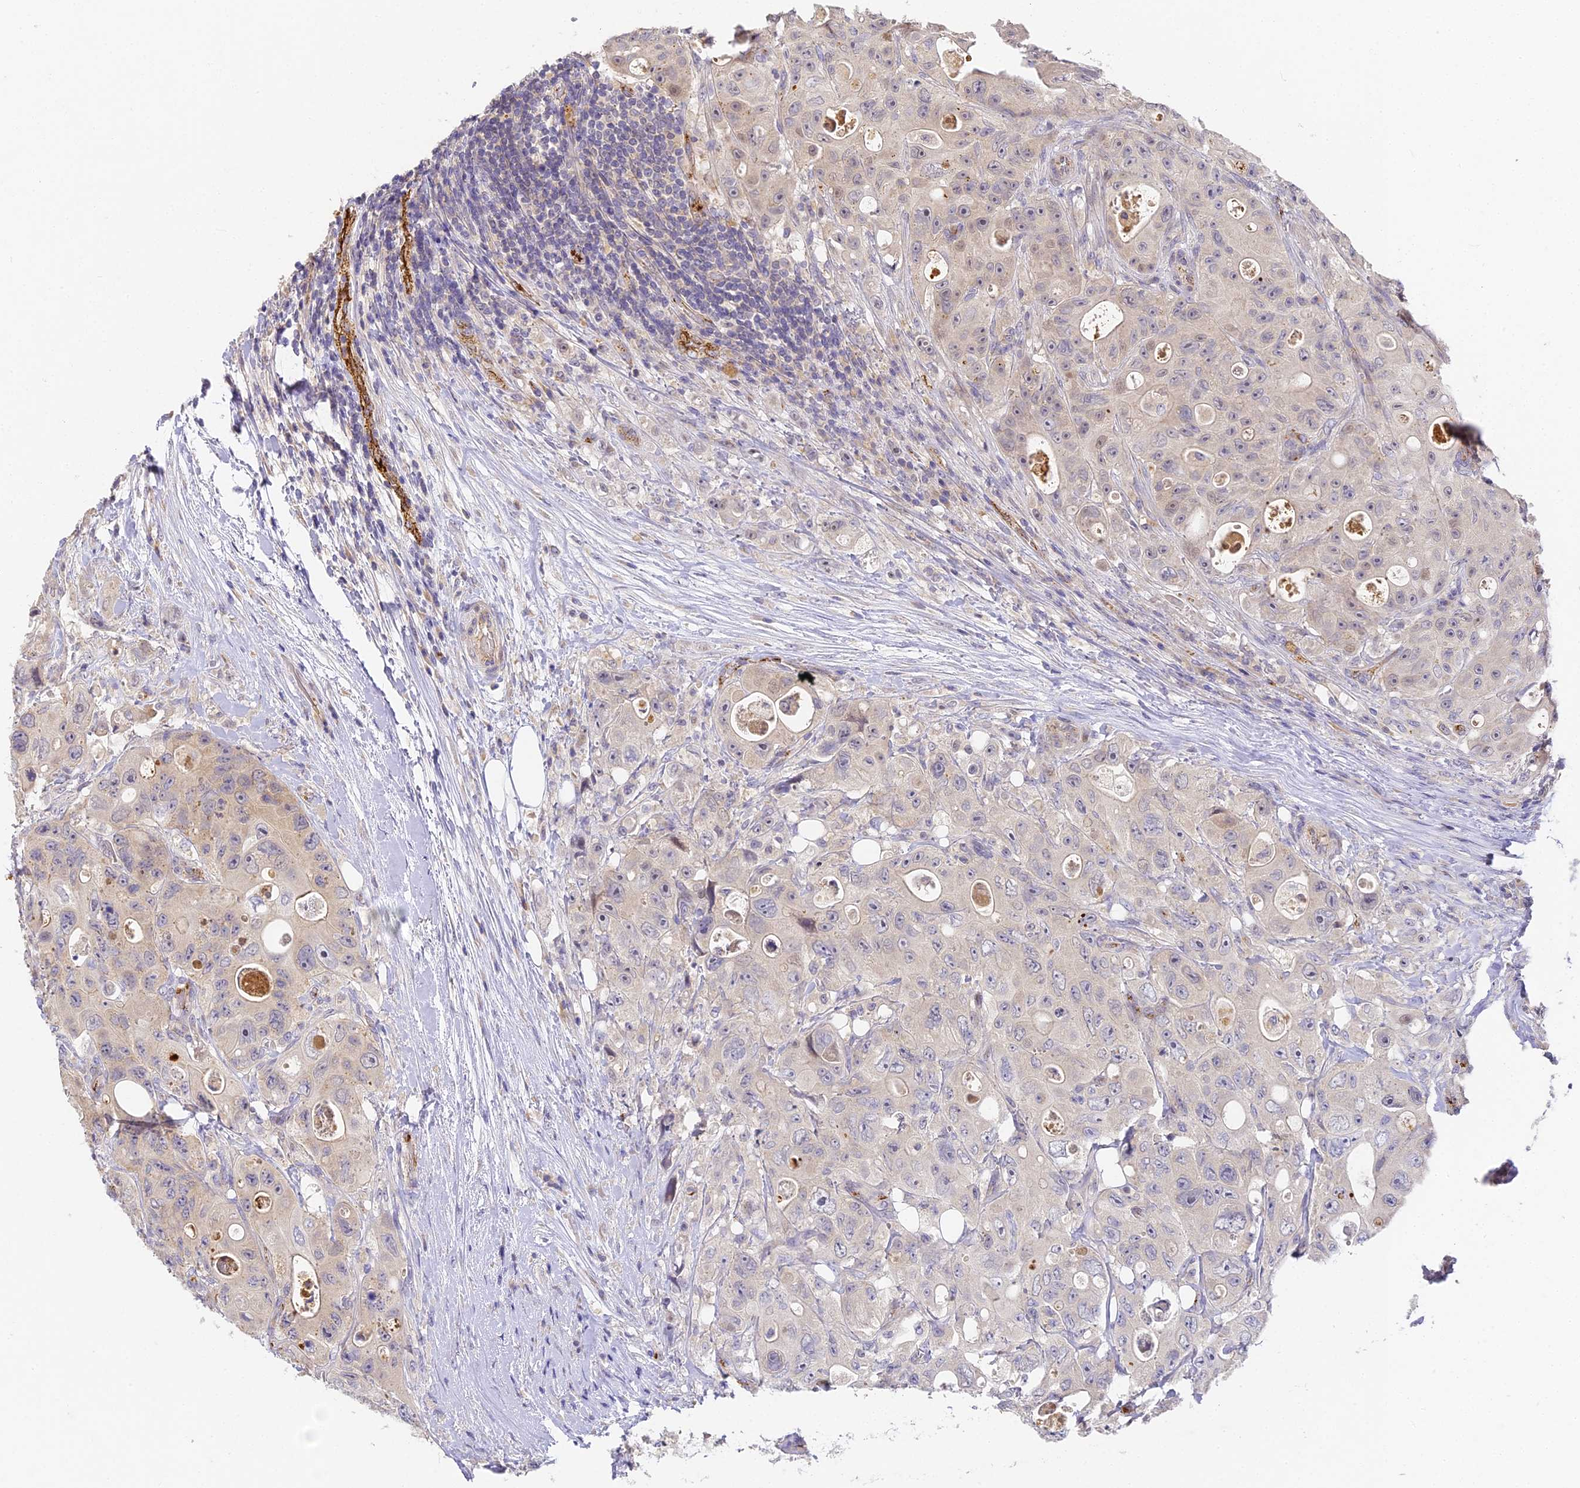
{"staining": {"intensity": "weak", "quantity": "<25%", "location": "cytoplasmic/membranous"}, "tissue": "colorectal cancer", "cell_type": "Tumor cells", "image_type": "cancer", "snomed": [{"axis": "morphology", "description": "Adenocarcinoma, NOS"}, {"axis": "topography", "description": "Colon"}], "caption": "This is an immunohistochemistry (IHC) histopathology image of human adenocarcinoma (colorectal). There is no positivity in tumor cells.", "gene": "DNAAF10", "patient": {"sex": "female", "age": 46}}